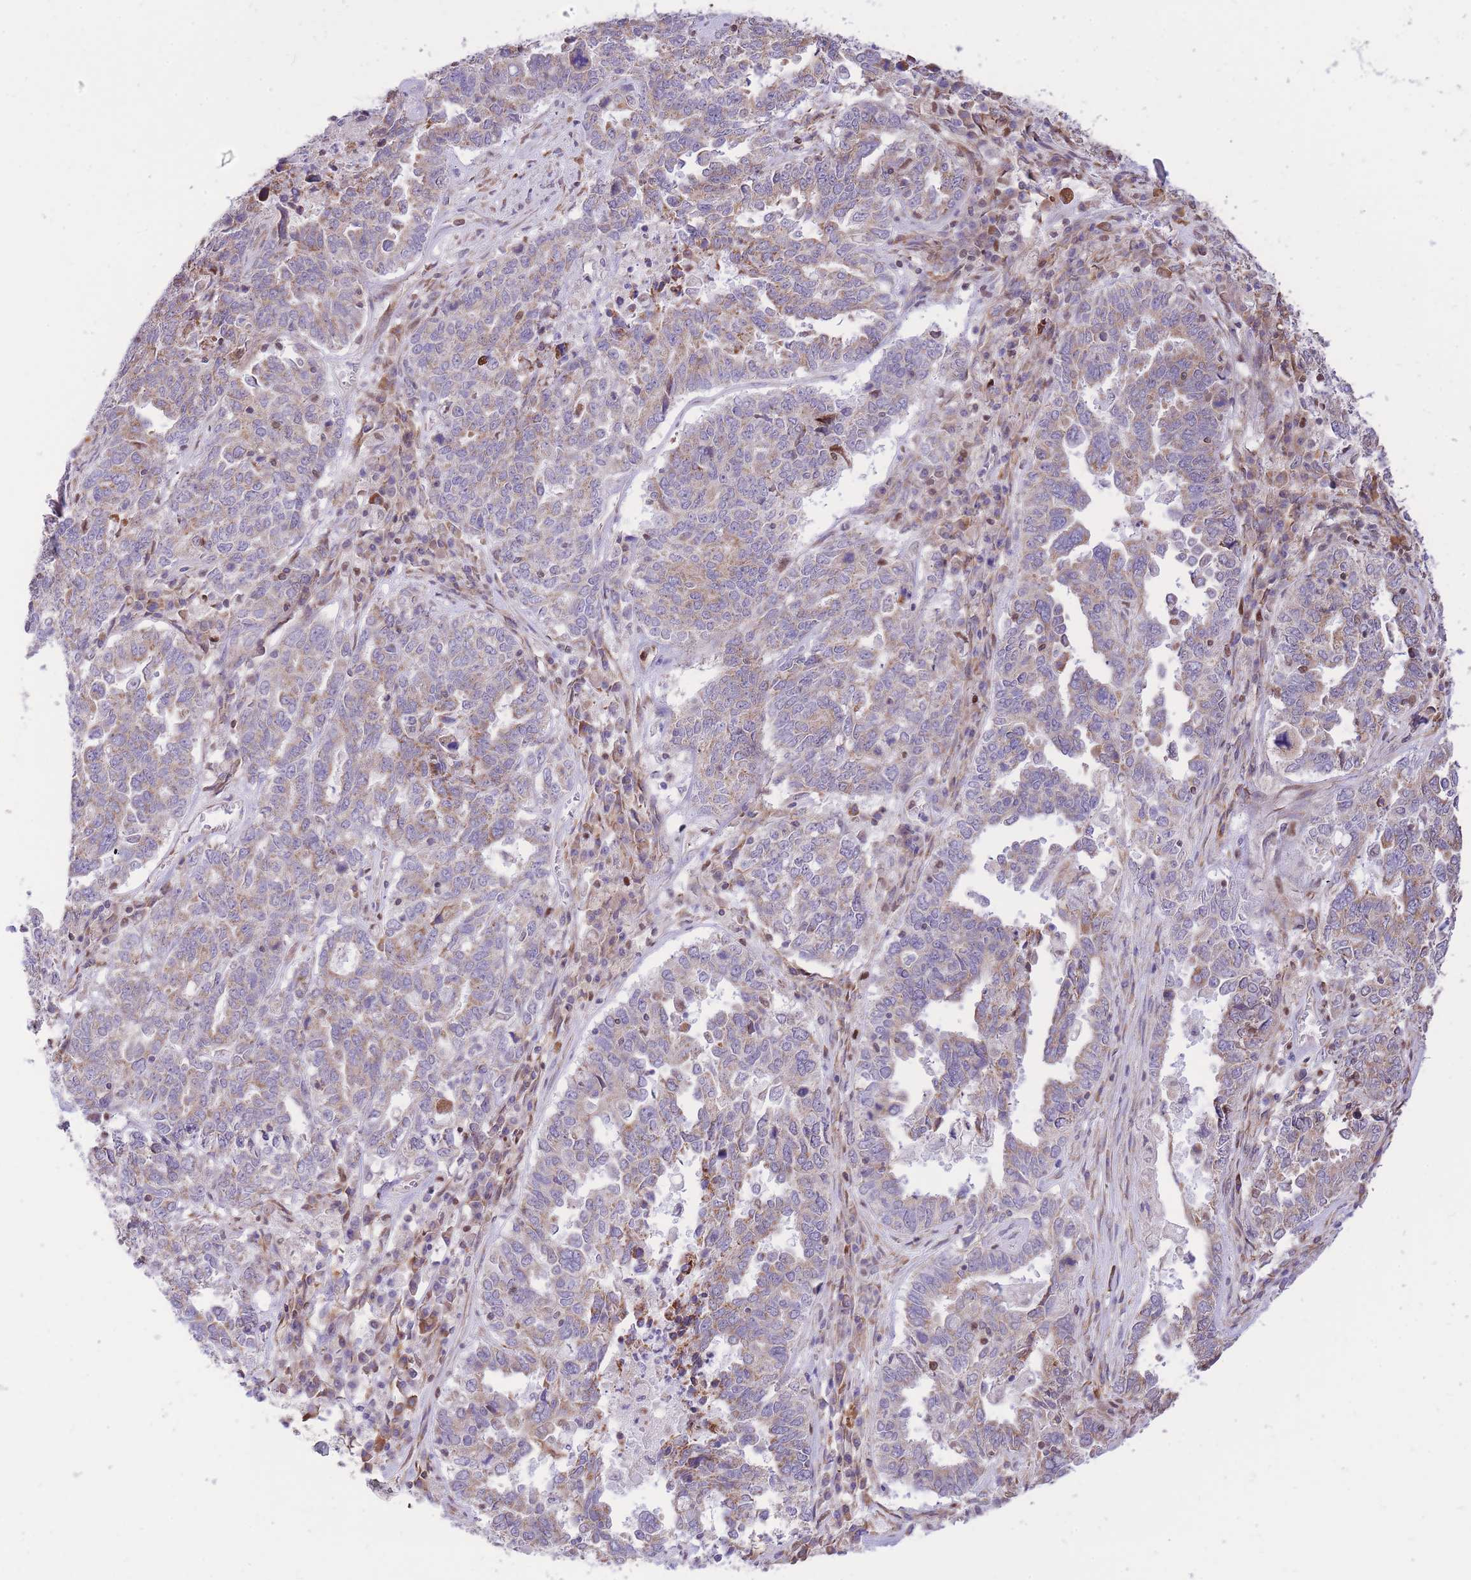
{"staining": {"intensity": "moderate", "quantity": "25%-75%", "location": "cytoplasmic/membranous"}, "tissue": "ovarian cancer", "cell_type": "Tumor cells", "image_type": "cancer", "snomed": [{"axis": "morphology", "description": "Carcinoma, endometroid"}, {"axis": "topography", "description": "Ovary"}], "caption": "An immunohistochemistry photomicrograph of tumor tissue is shown. Protein staining in brown highlights moderate cytoplasmic/membranous positivity in ovarian cancer within tumor cells. (Stains: DAB in brown, nuclei in blue, Microscopy: brightfield microscopy at high magnification).", "gene": "TOPAZ1", "patient": {"sex": "female", "age": 62}}